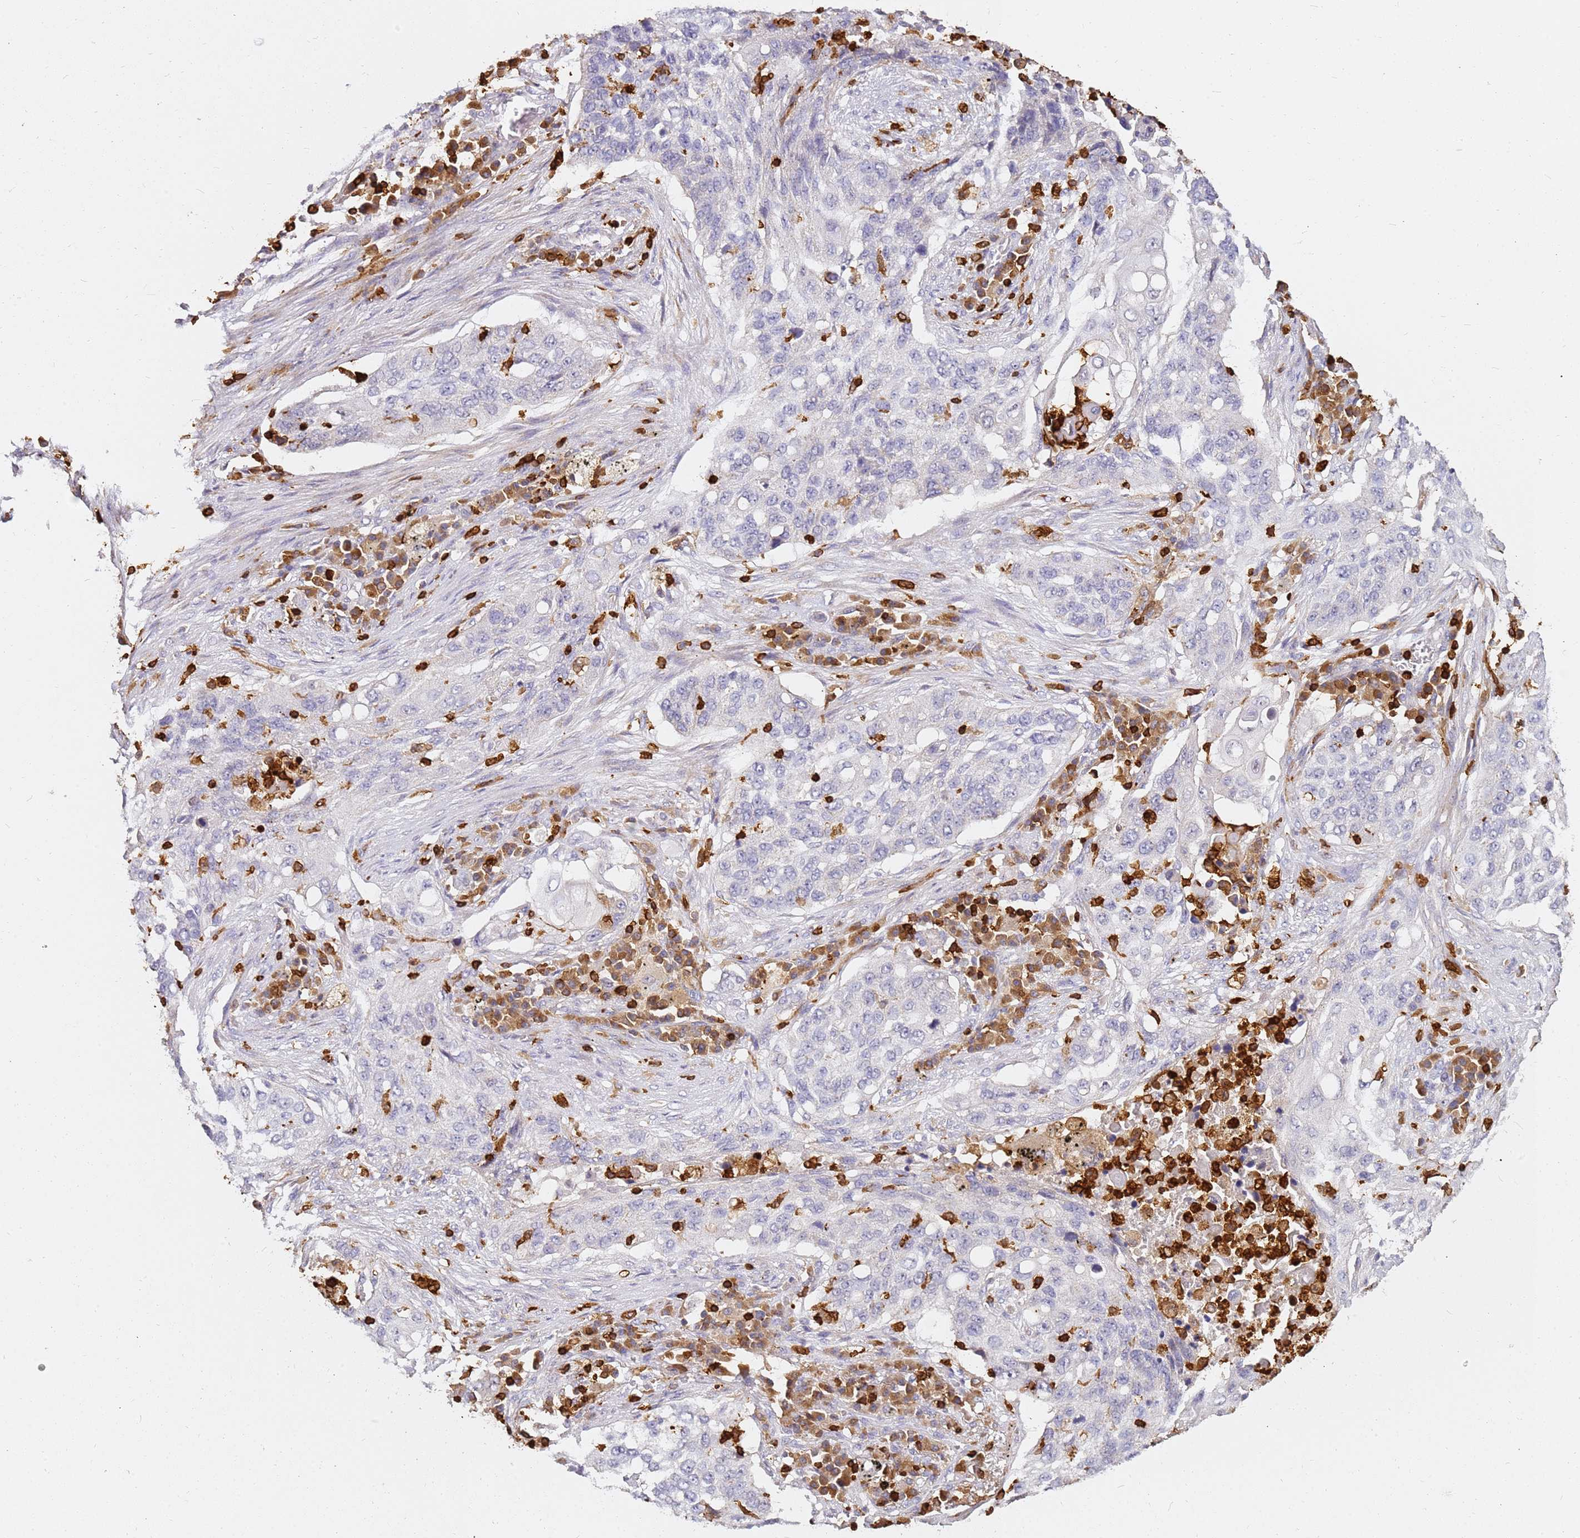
{"staining": {"intensity": "negative", "quantity": "none", "location": "none"}, "tissue": "lung cancer", "cell_type": "Tumor cells", "image_type": "cancer", "snomed": [{"axis": "morphology", "description": "Squamous cell carcinoma, NOS"}, {"axis": "topography", "description": "Lung"}], "caption": "High magnification brightfield microscopy of lung cancer (squamous cell carcinoma) stained with DAB (brown) and counterstained with hematoxylin (blue): tumor cells show no significant staining.", "gene": "CORO1A", "patient": {"sex": "female", "age": 63}}